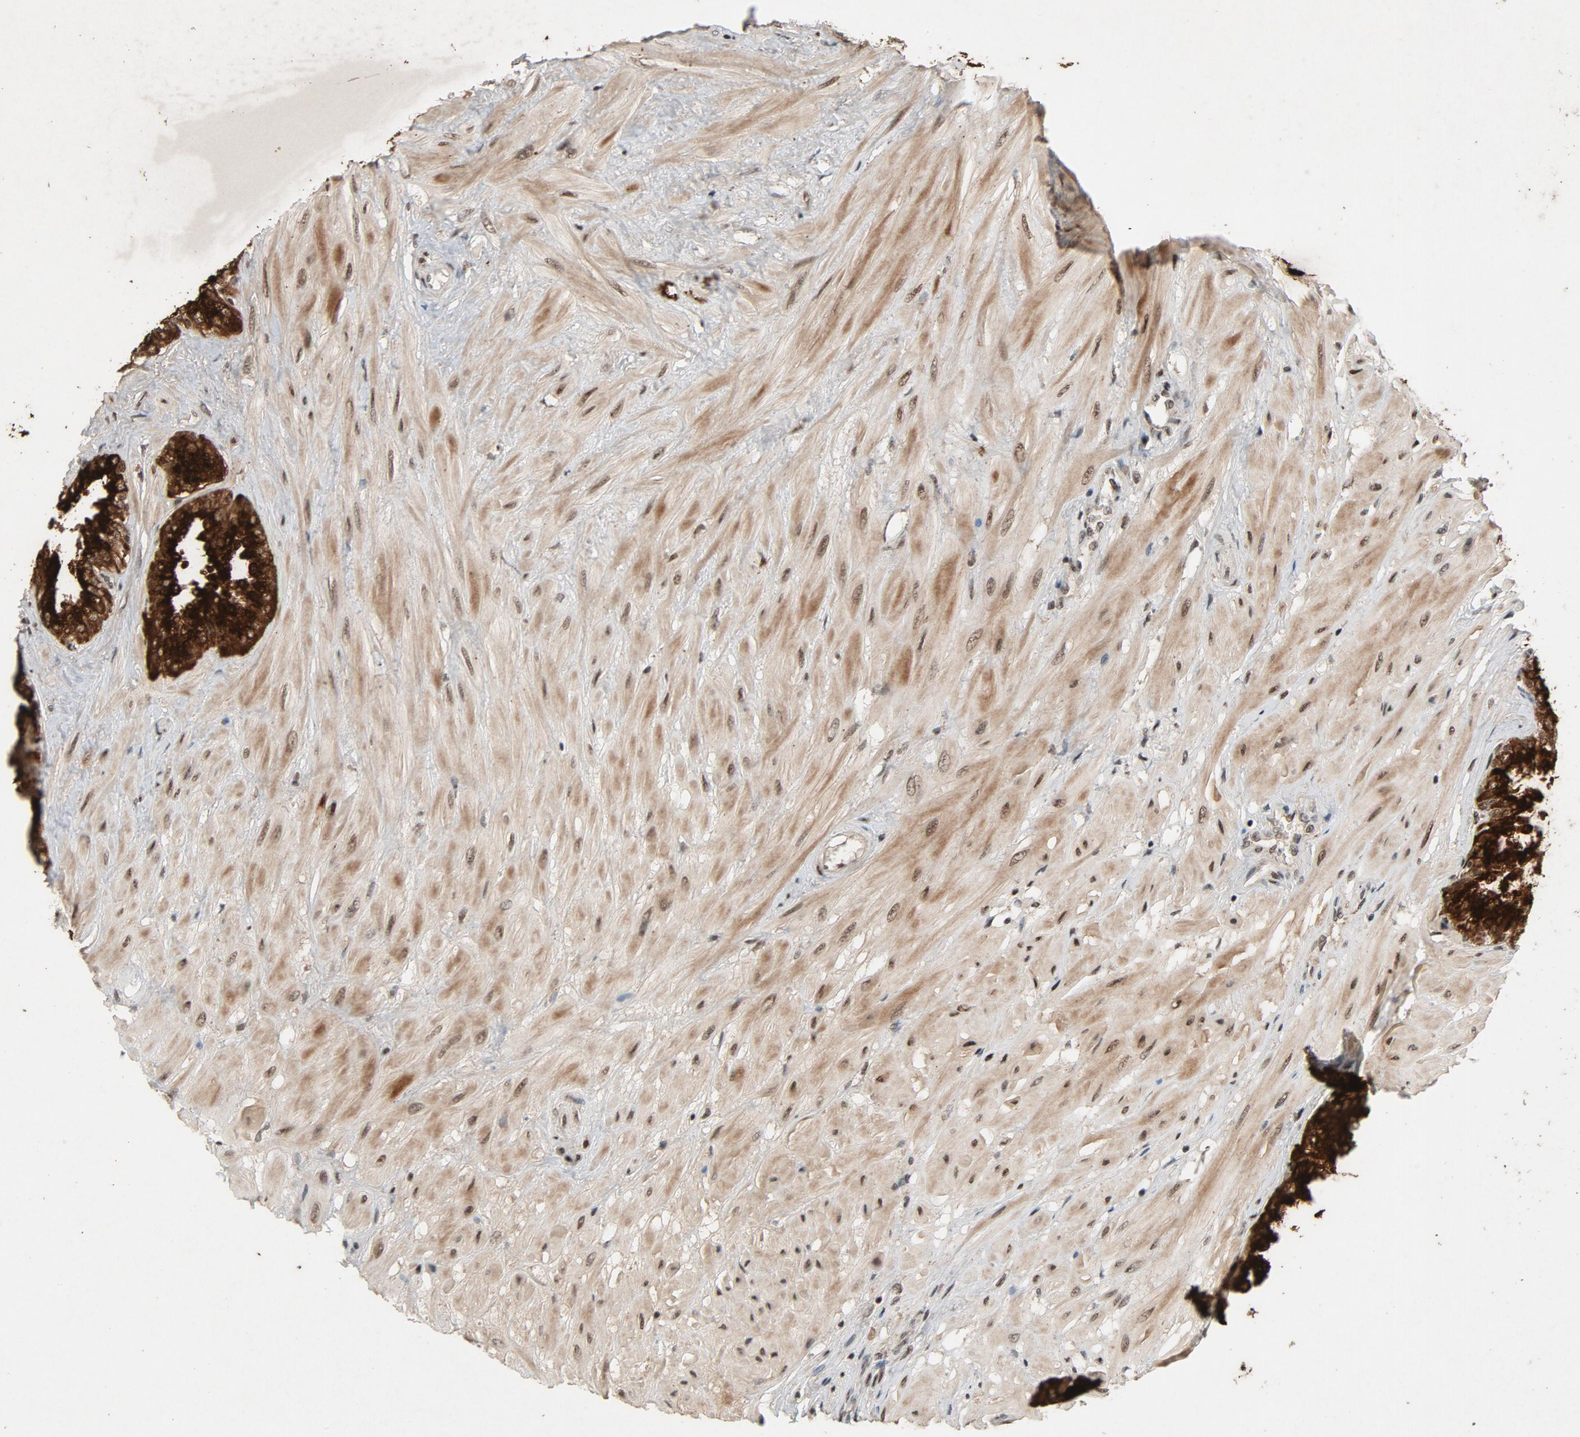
{"staining": {"intensity": "strong", "quantity": ">75%", "location": "cytoplasmic/membranous,nuclear"}, "tissue": "seminal vesicle", "cell_type": "Glandular cells", "image_type": "normal", "snomed": [{"axis": "morphology", "description": "Normal tissue, NOS"}, {"axis": "topography", "description": "Seminal veicle"}], "caption": "High-power microscopy captured an immunohistochemistry image of normal seminal vesicle, revealing strong cytoplasmic/membranous,nuclear staining in about >75% of glandular cells. The staining was performed using DAB (3,3'-diaminobenzidine), with brown indicating positive protein expression. Nuclei are stained blue with hematoxylin.", "gene": "SMARCD1", "patient": {"sex": "male", "age": 46}}